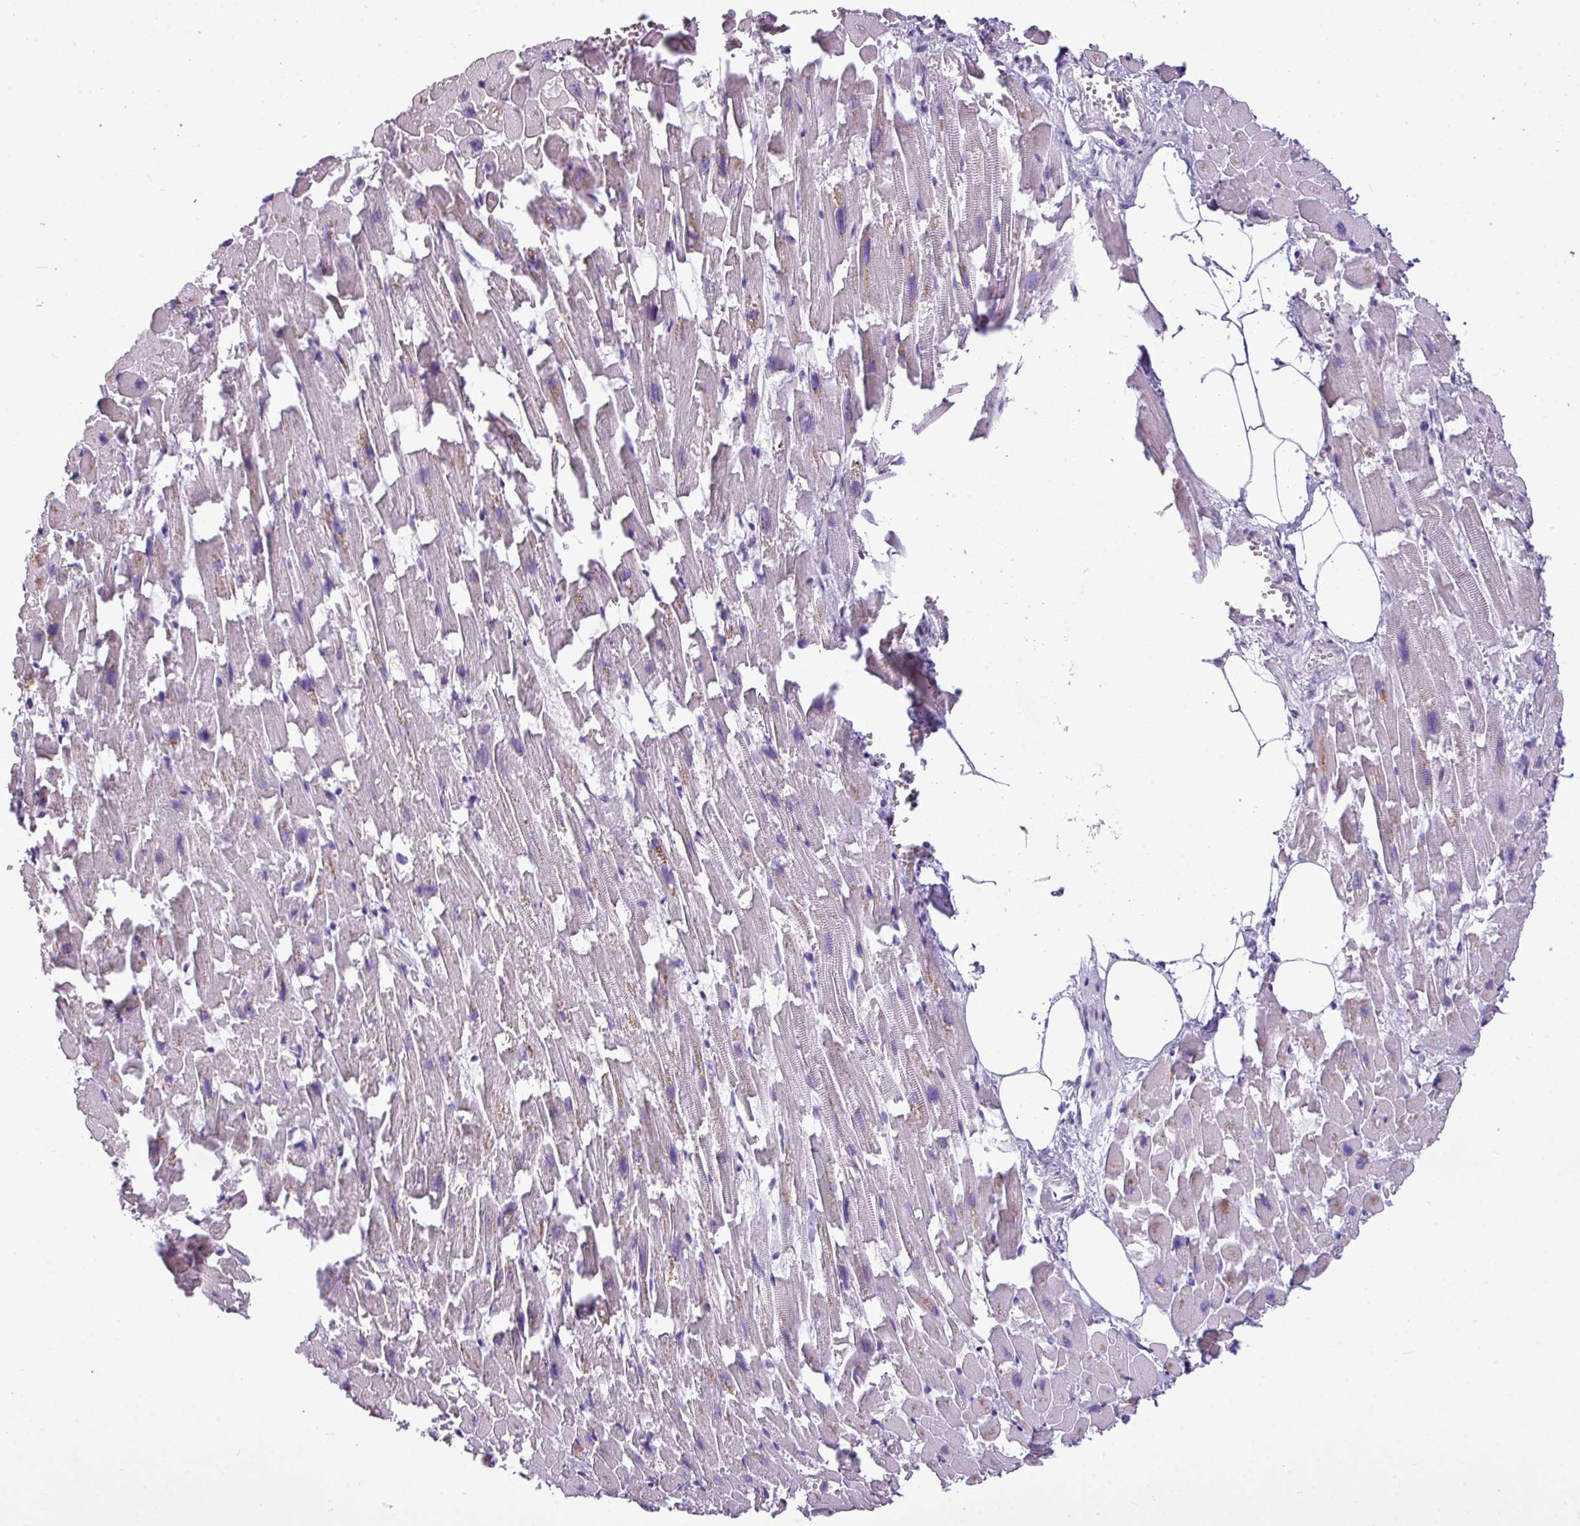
{"staining": {"intensity": "negative", "quantity": "none", "location": "none"}, "tissue": "heart muscle", "cell_type": "Cardiomyocytes", "image_type": "normal", "snomed": [{"axis": "morphology", "description": "Normal tissue, NOS"}, {"axis": "topography", "description": "Heart"}], "caption": "The histopathology image shows no significant positivity in cardiomyocytes of heart muscle.", "gene": "TMEM91", "patient": {"sex": "female", "age": 64}}